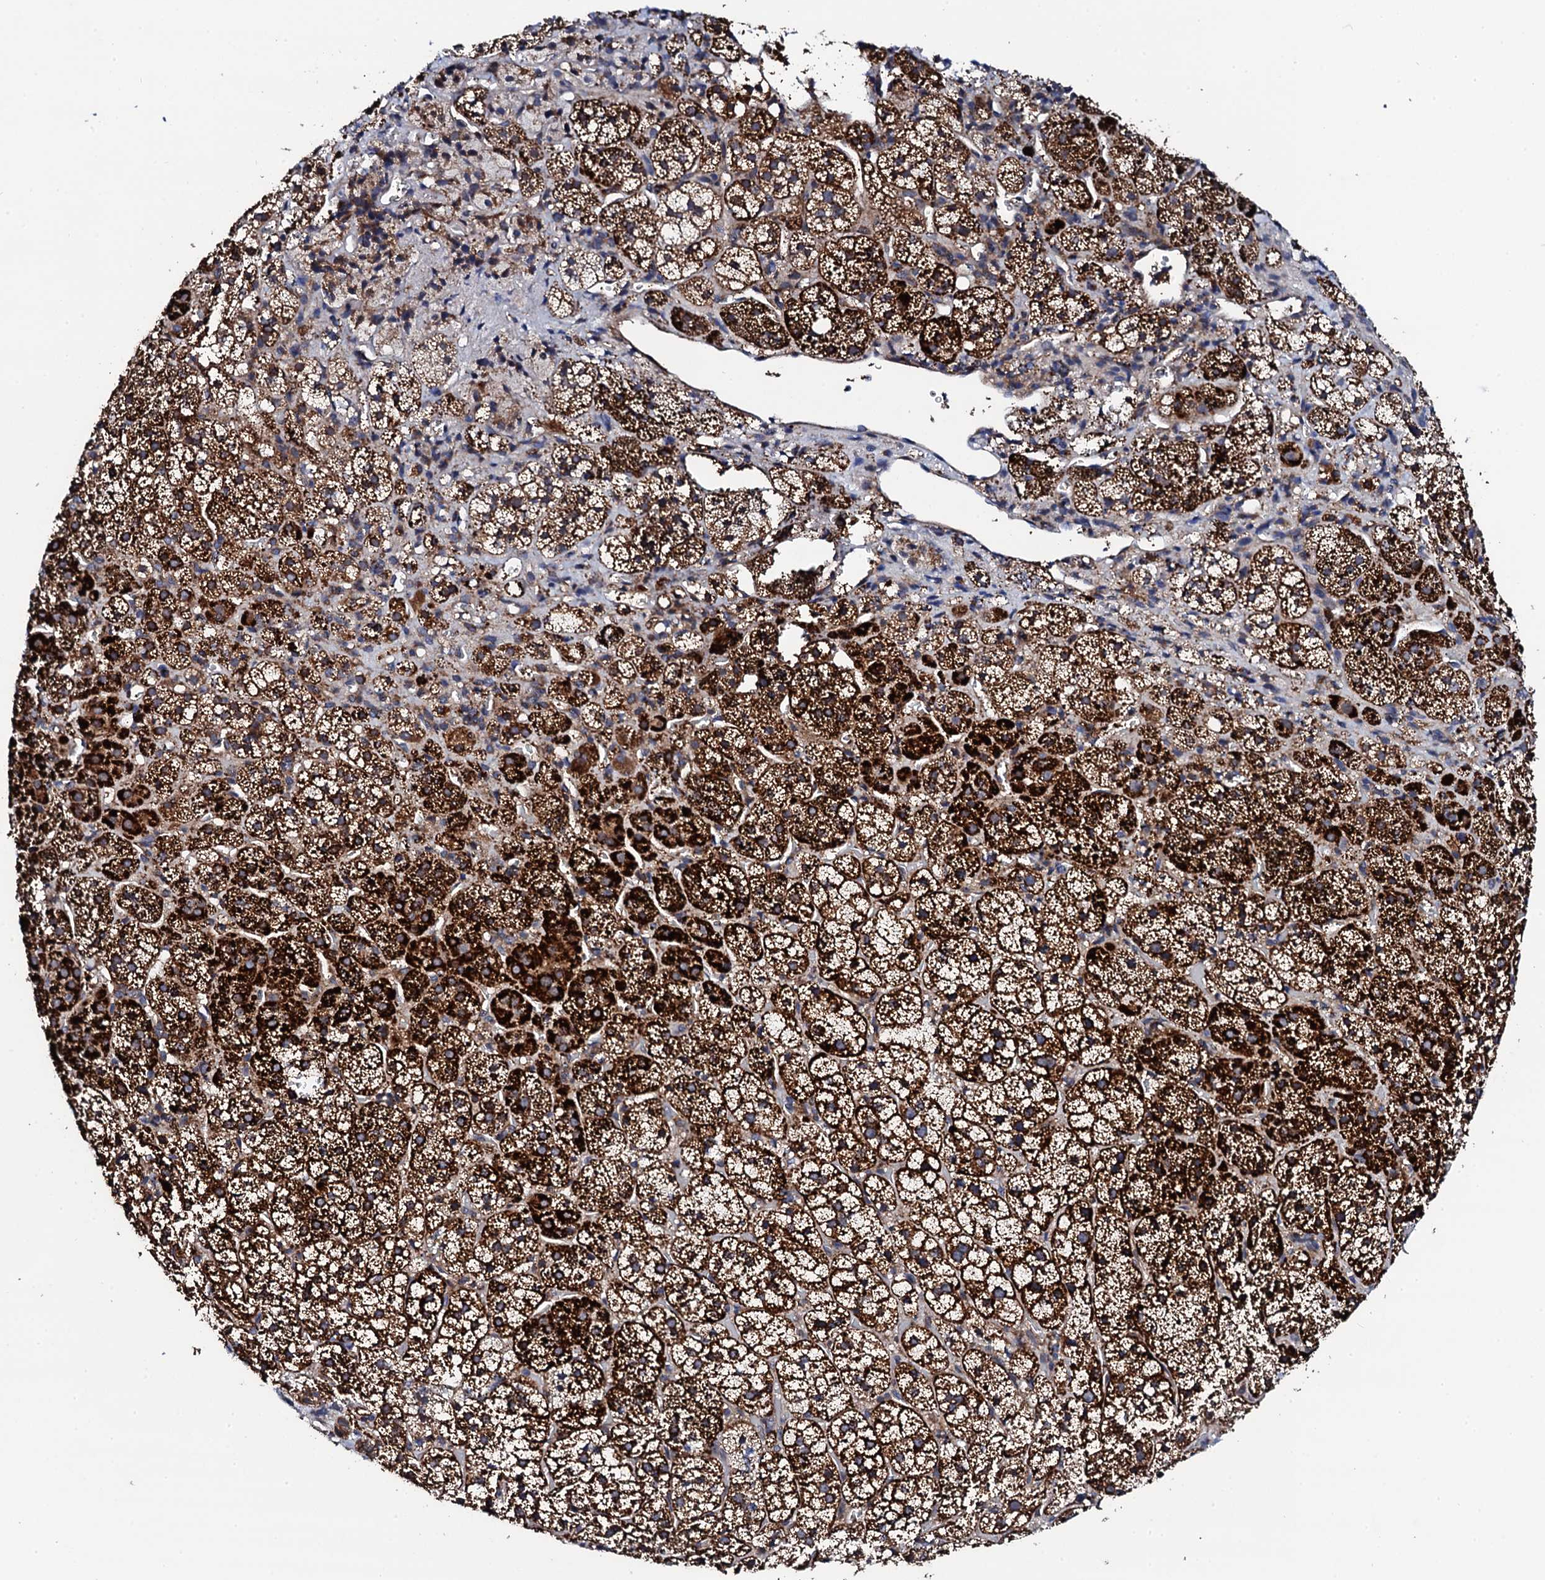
{"staining": {"intensity": "strong", "quantity": "25%-75%", "location": "cytoplasmic/membranous"}, "tissue": "adrenal gland", "cell_type": "Glandular cells", "image_type": "normal", "snomed": [{"axis": "morphology", "description": "Normal tissue, NOS"}, {"axis": "topography", "description": "Adrenal gland"}], "caption": "Glandular cells show high levels of strong cytoplasmic/membranous staining in approximately 25%-75% of cells in normal human adrenal gland.", "gene": "COG4", "patient": {"sex": "female", "age": 44}}